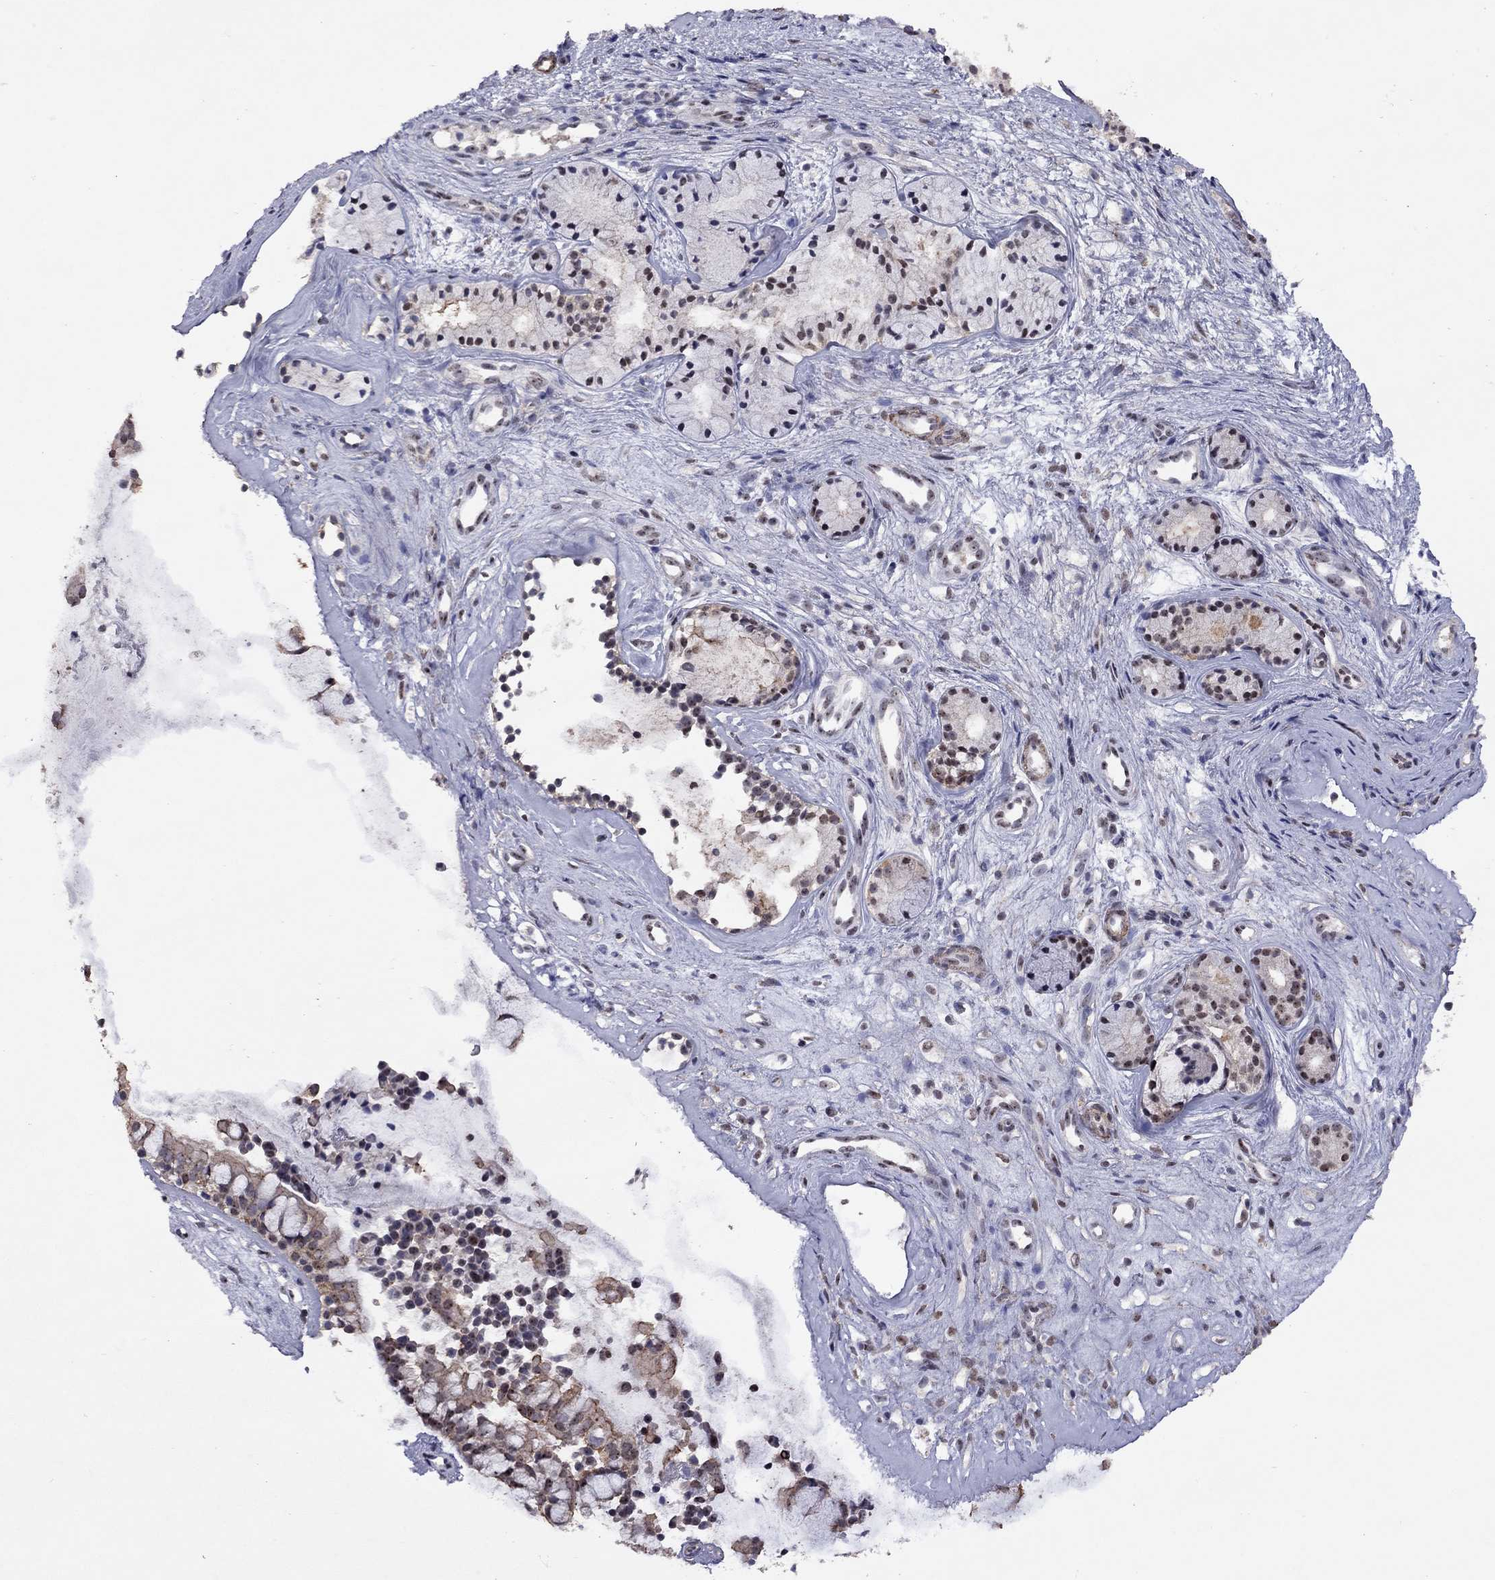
{"staining": {"intensity": "weak", "quantity": ">75%", "location": "cytoplasmic/membranous"}, "tissue": "nasopharynx", "cell_type": "Respiratory epithelial cells", "image_type": "normal", "snomed": [{"axis": "morphology", "description": "Normal tissue, NOS"}, {"axis": "topography", "description": "Nasopharynx"}], "caption": "Nasopharynx stained with immunohistochemistry exhibits weak cytoplasmic/membranous staining in about >75% of respiratory epithelial cells. (DAB = brown stain, brightfield microscopy at high magnification).", "gene": "SPOUT1", "patient": {"sex": "female", "age": 52}}